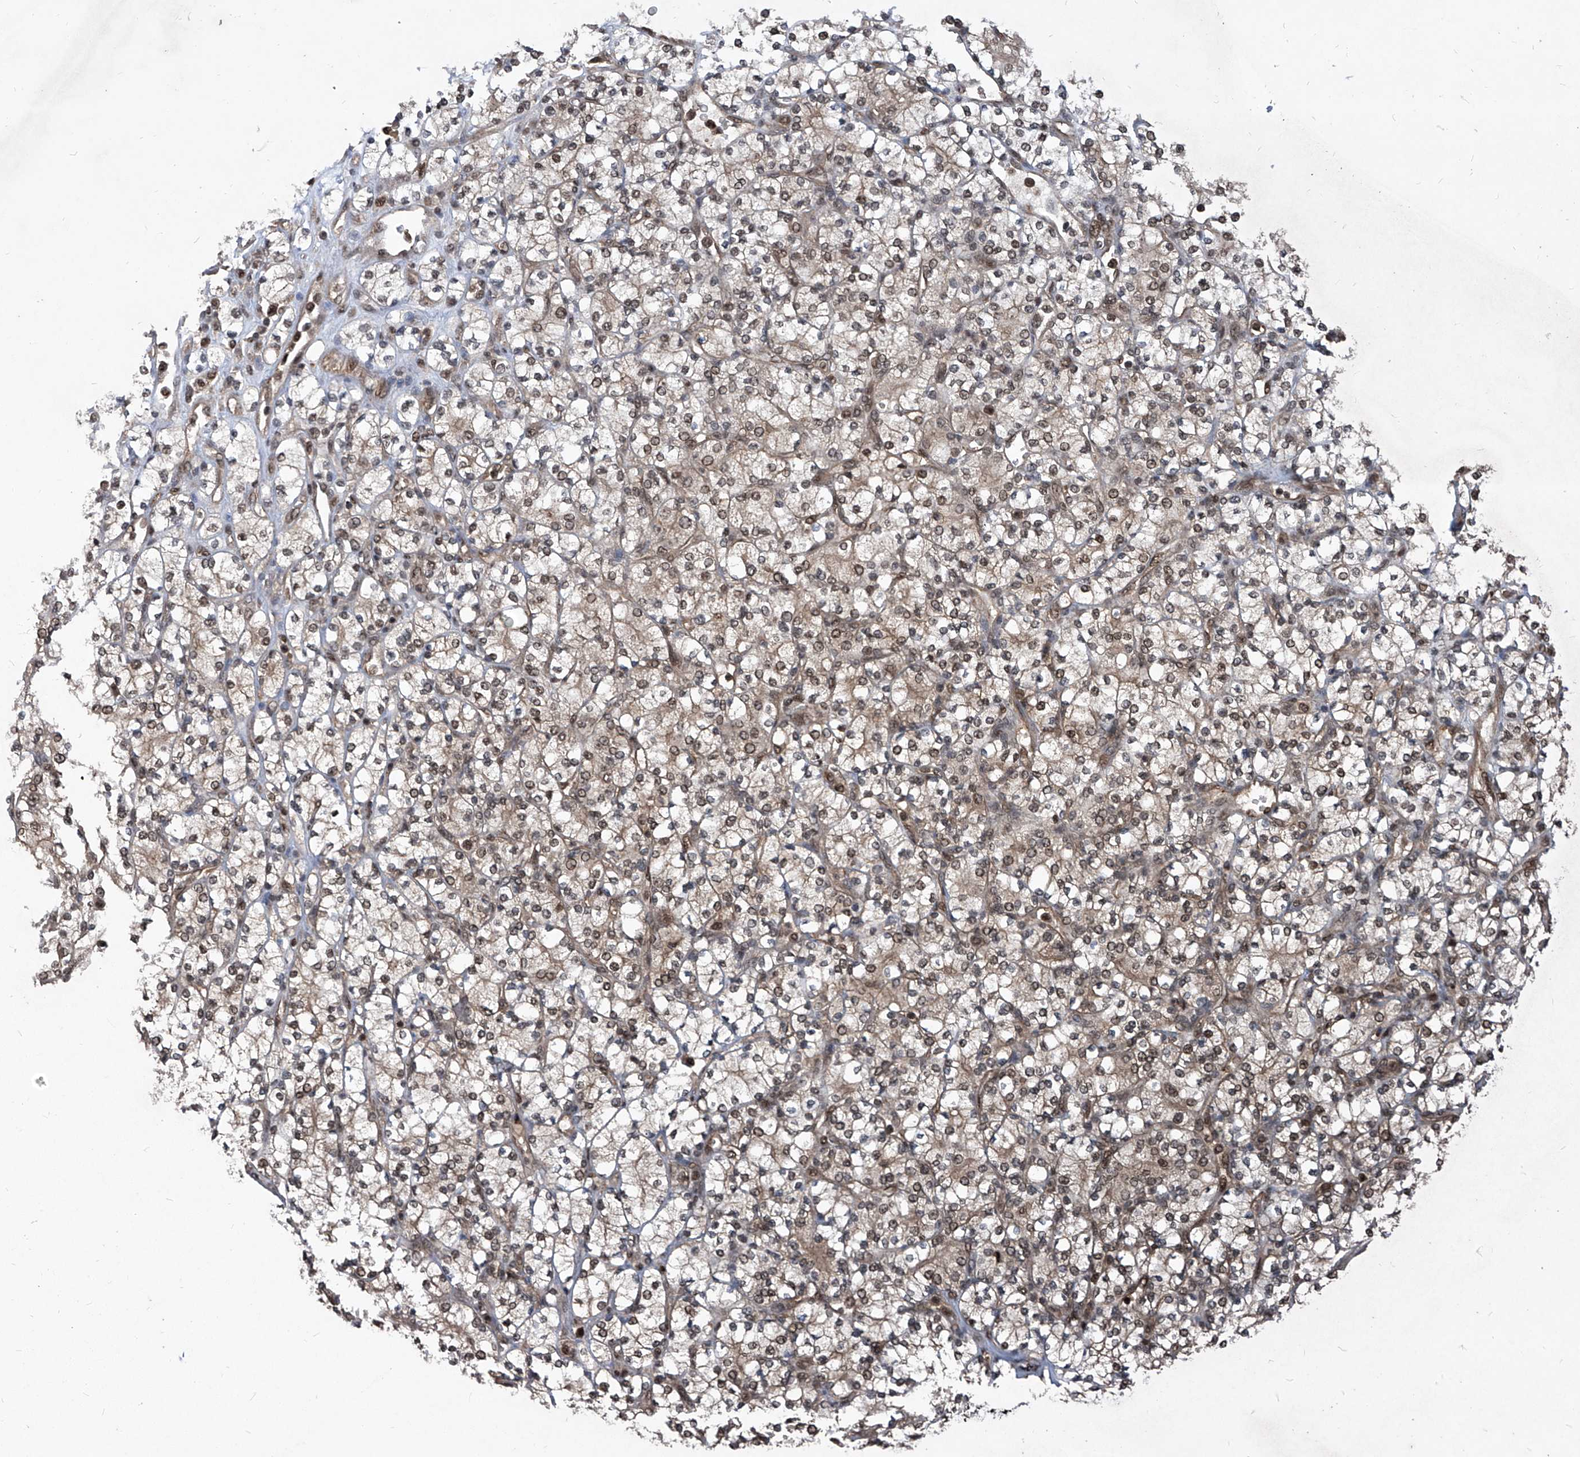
{"staining": {"intensity": "weak", "quantity": ">75%", "location": "cytoplasmic/membranous,nuclear"}, "tissue": "renal cancer", "cell_type": "Tumor cells", "image_type": "cancer", "snomed": [{"axis": "morphology", "description": "Adenocarcinoma, NOS"}, {"axis": "topography", "description": "Kidney"}], "caption": "Immunohistochemical staining of adenocarcinoma (renal) shows low levels of weak cytoplasmic/membranous and nuclear staining in approximately >75% of tumor cells.", "gene": "PSMB1", "patient": {"sex": "male", "age": 77}}